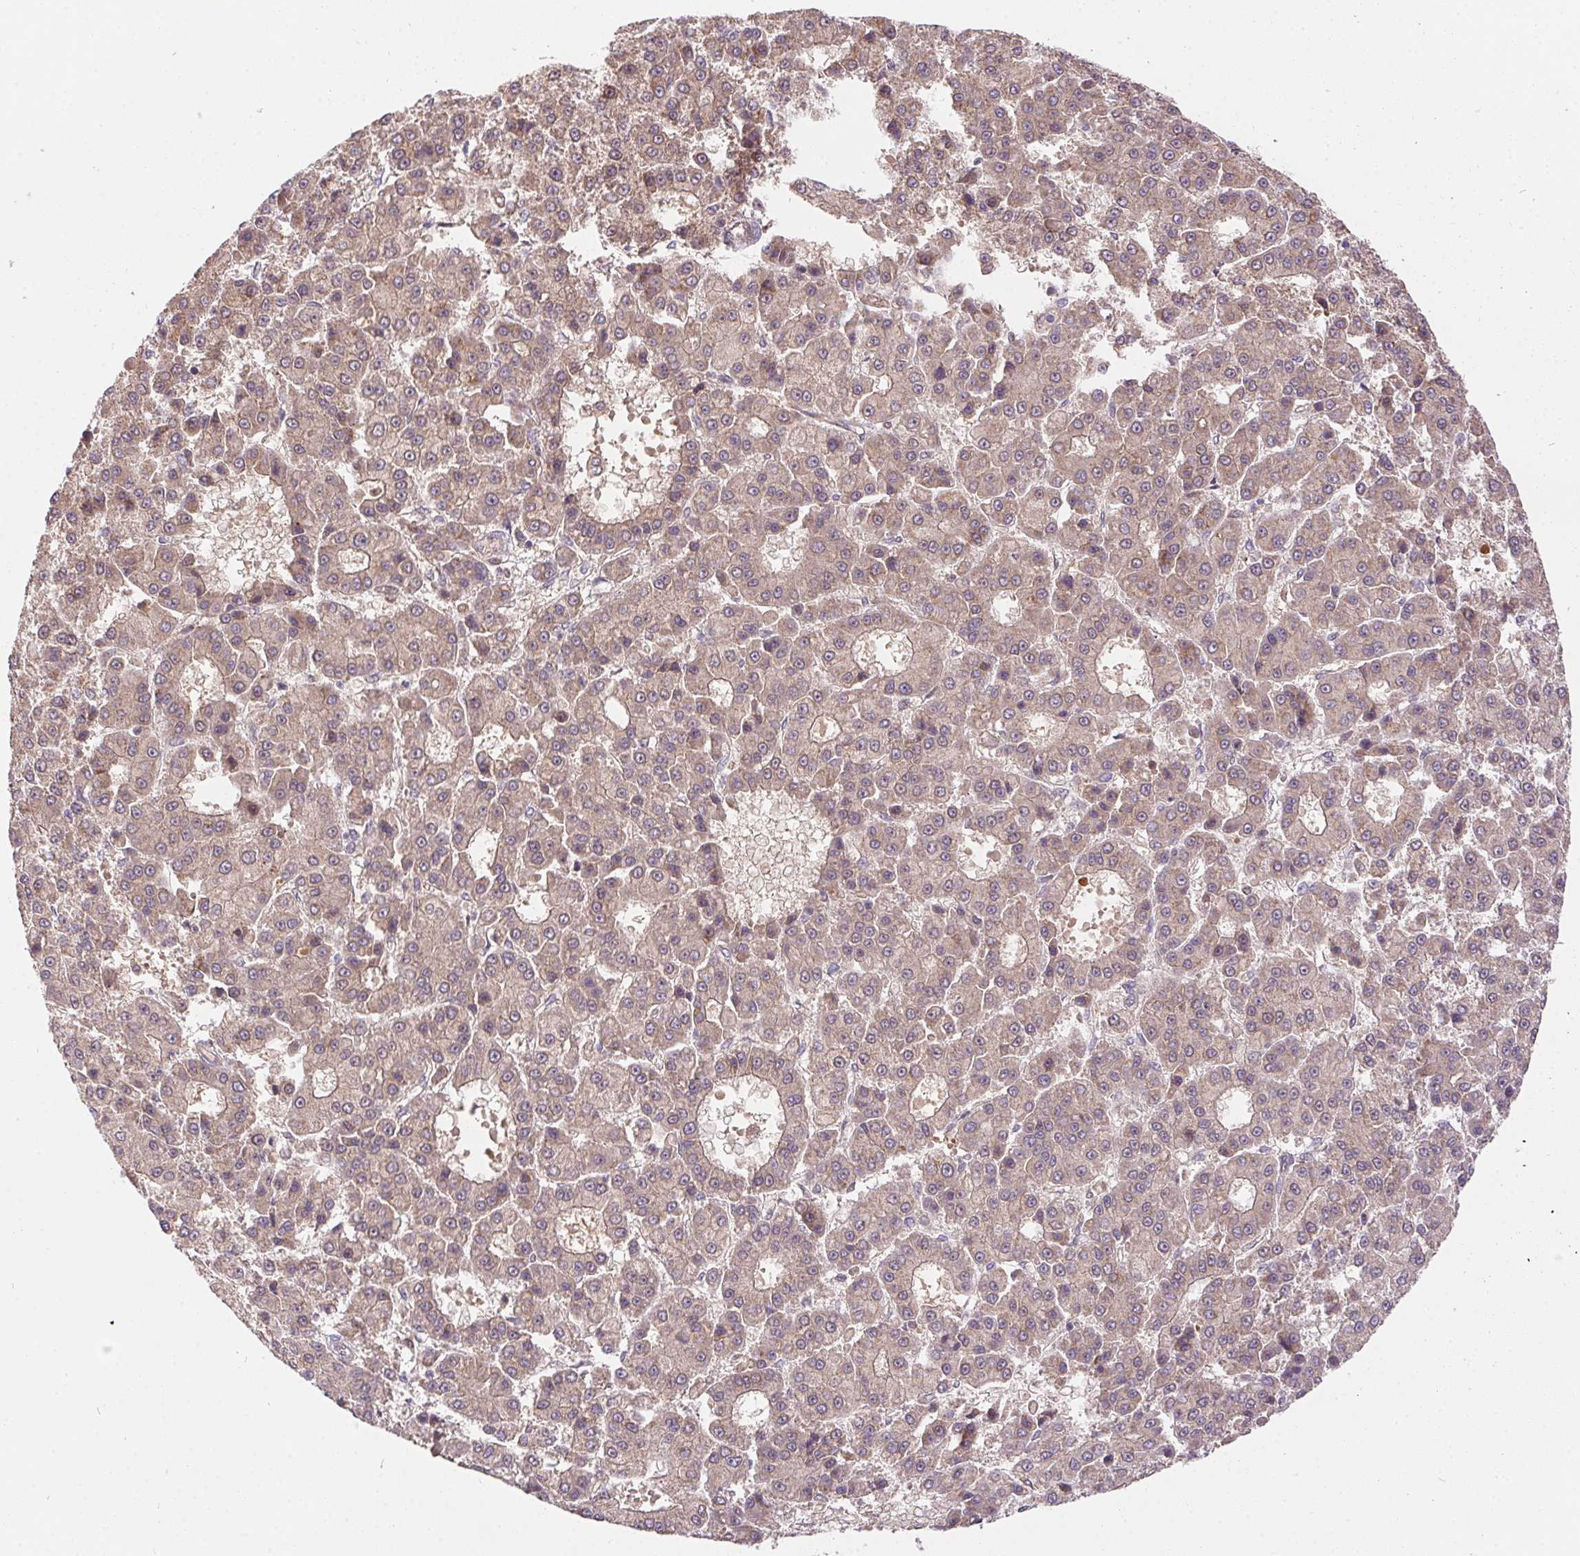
{"staining": {"intensity": "weak", "quantity": ">75%", "location": "cytoplasmic/membranous"}, "tissue": "liver cancer", "cell_type": "Tumor cells", "image_type": "cancer", "snomed": [{"axis": "morphology", "description": "Carcinoma, Hepatocellular, NOS"}, {"axis": "topography", "description": "Liver"}], "caption": "DAB immunohistochemical staining of liver hepatocellular carcinoma exhibits weak cytoplasmic/membranous protein positivity in approximately >75% of tumor cells. The staining was performed using DAB, with brown indicating positive protein expression. Nuclei are stained blue with hematoxylin.", "gene": "NUDT16", "patient": {"sex": "male", "age": 70}}